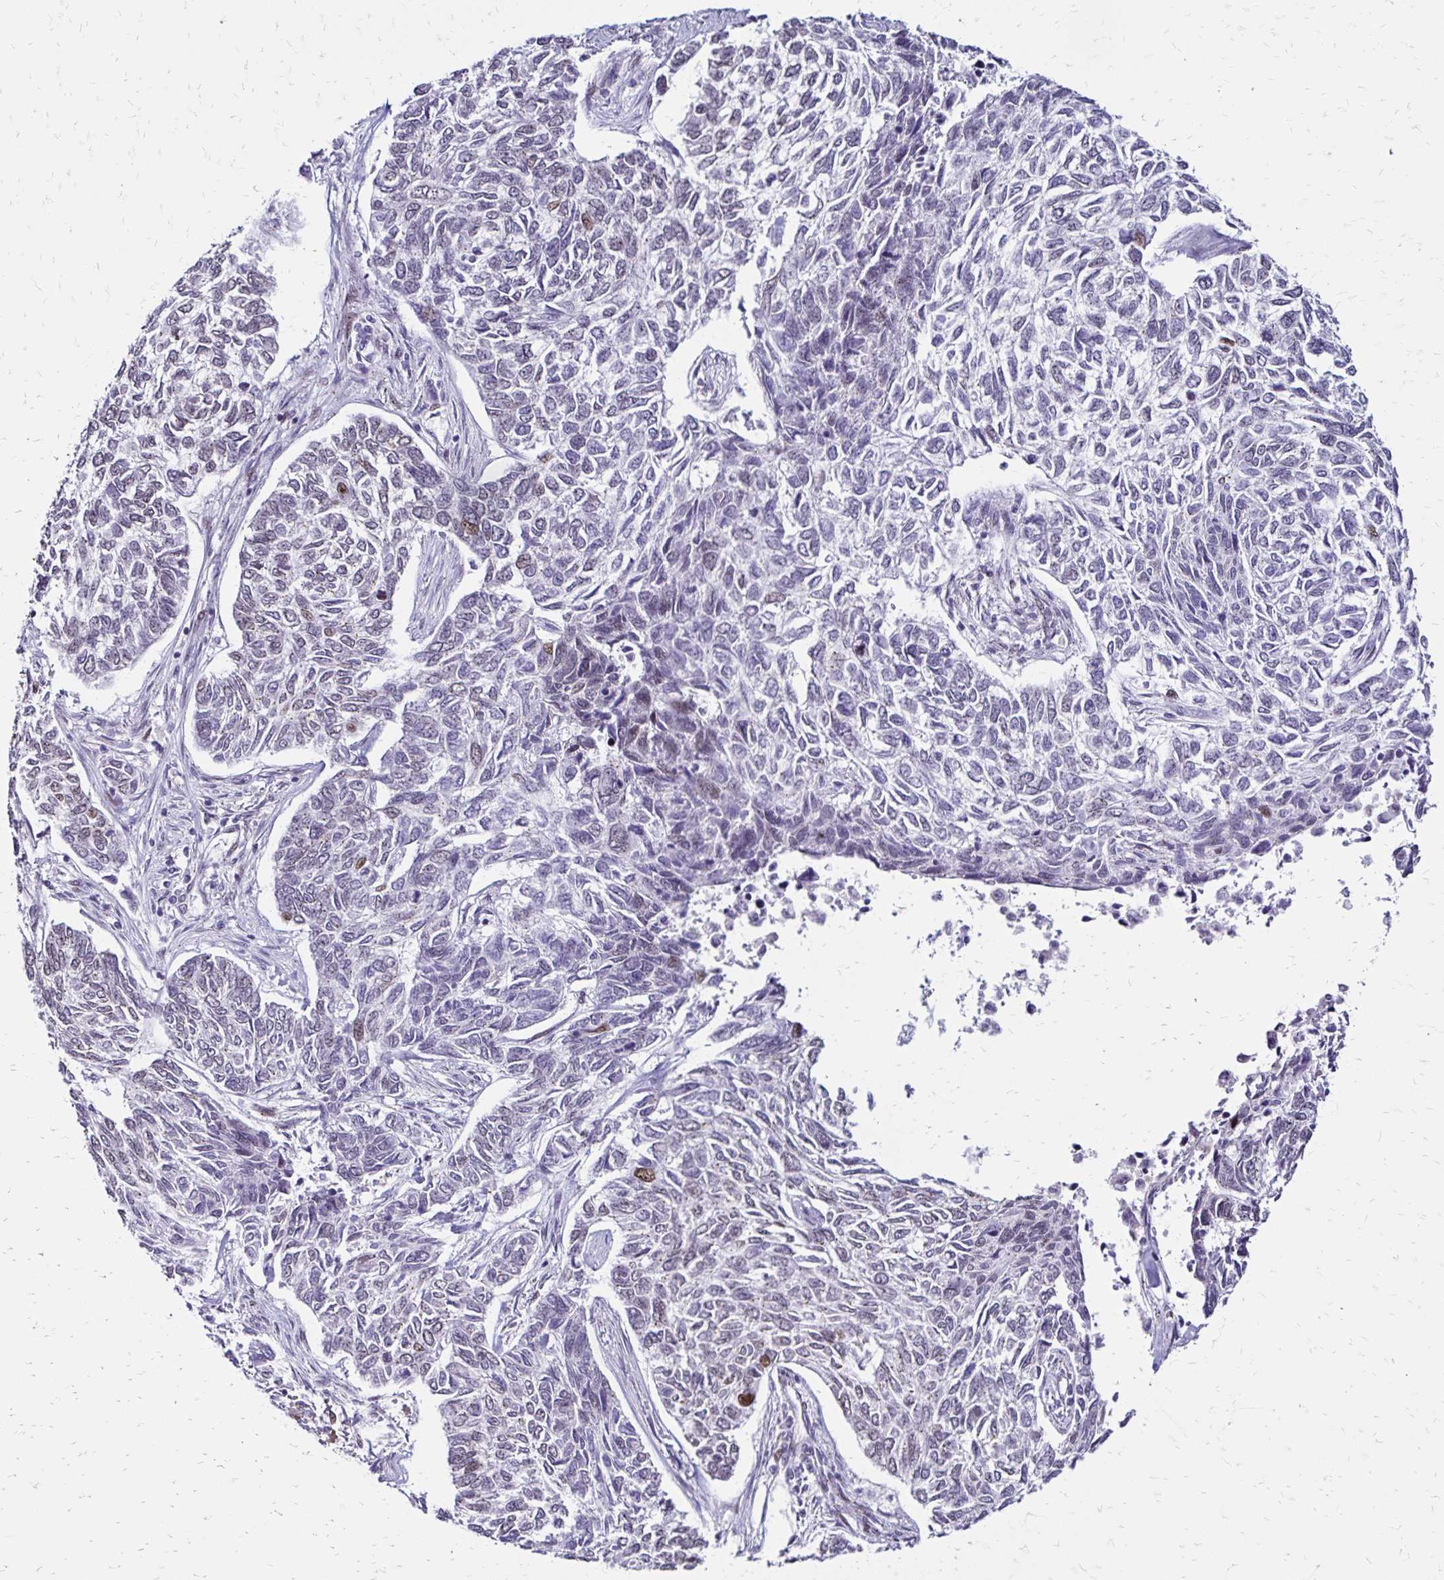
{"staining": {"intensity": "moderate", "quantity": "<25%", "location": "nuclear"}, "tissue": "skin cancer", "cell_type": "Tumor cells", "image_type": "cancer", "snomed": [{"axis": "morphology", "description": "Basal cell carcinoma"}, {"axis": "topography", "description": "Skin"}], "caption": "About <25% of tumor cells in skin basal cell carcinoma exhibit moderate nuclear protein positivity as visualized by brown immunohistochemical staining.", "gene": "TOB1", "patient": {"sex": "female", "age": 65}}